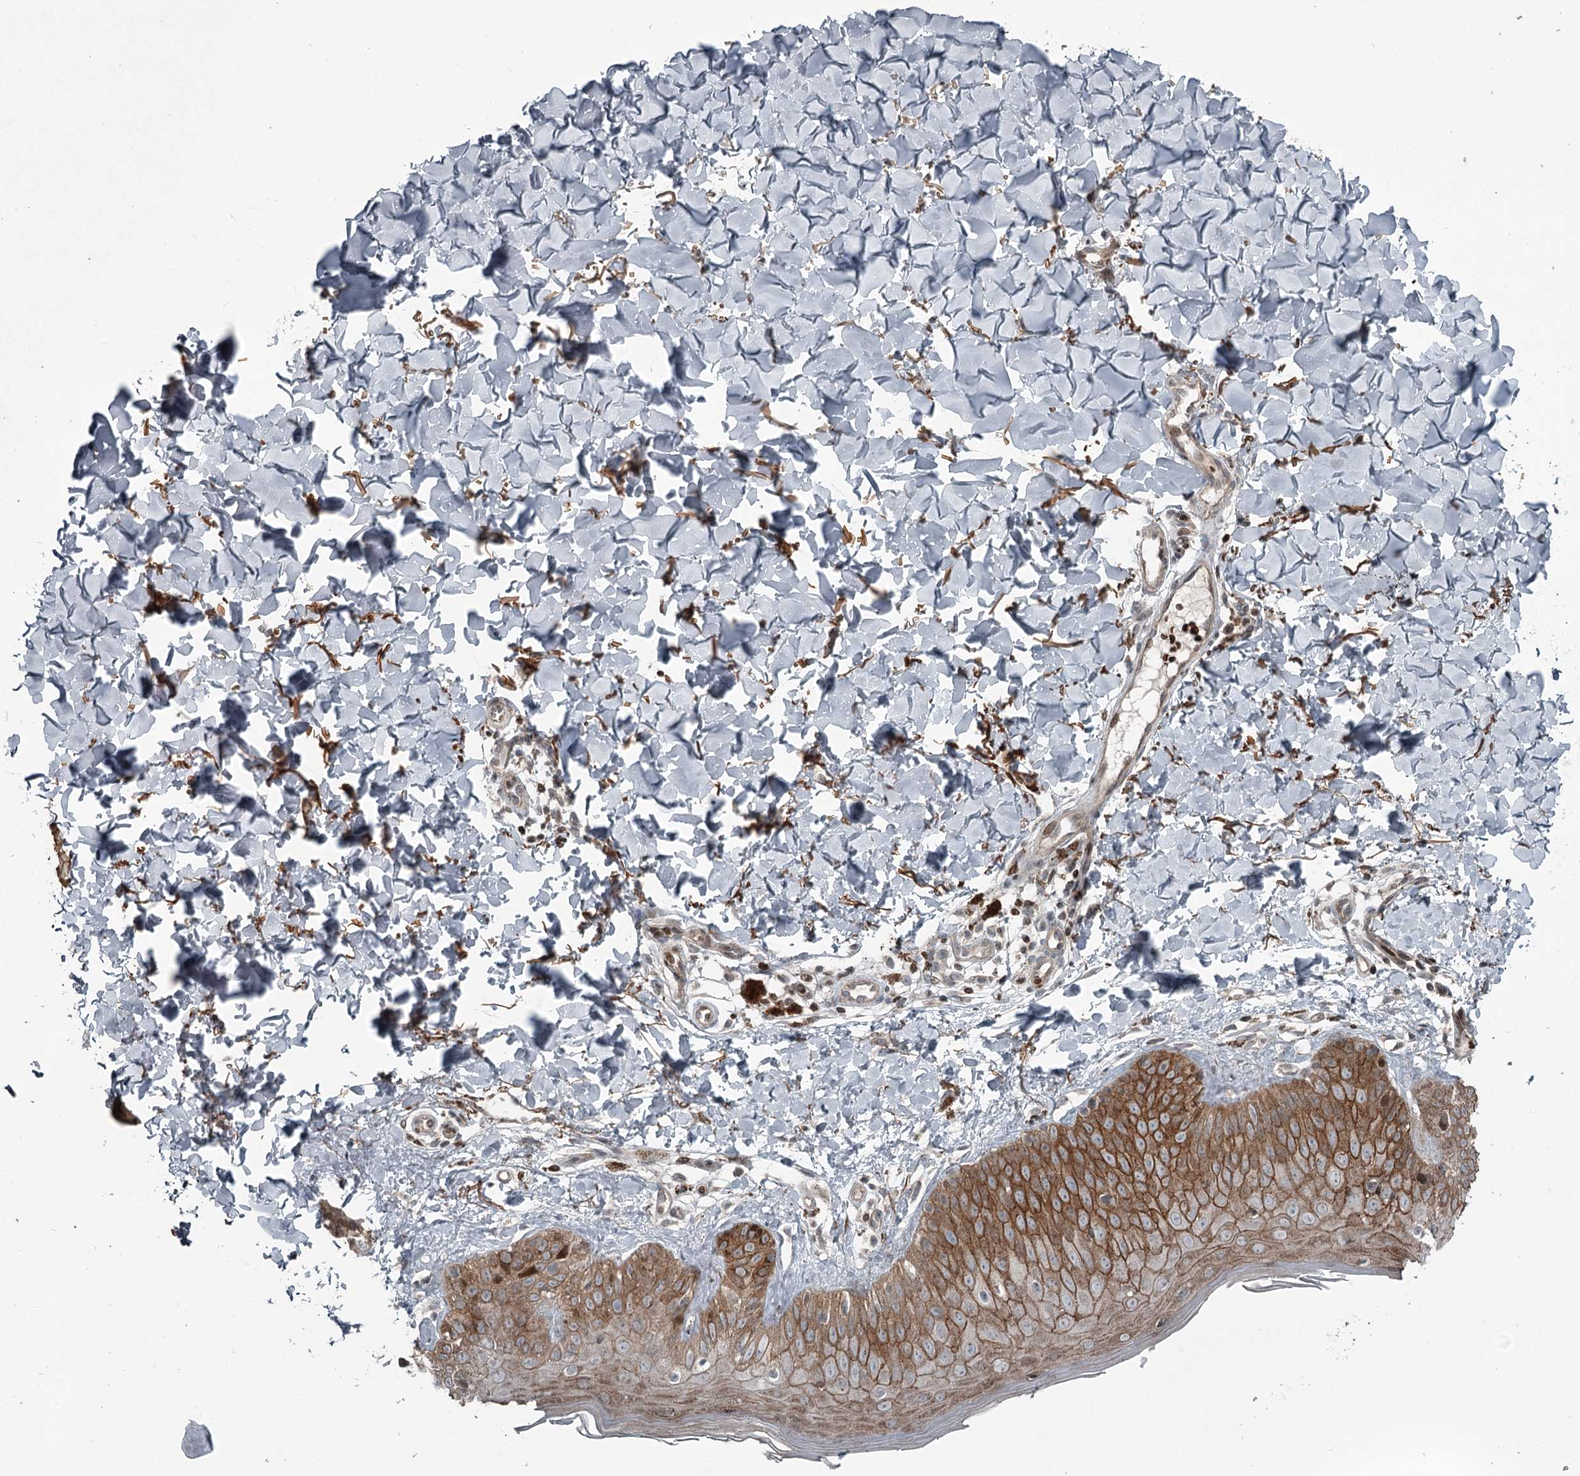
{"staining": {"intensity": "moderate", "quantity": "25%-75%", "location": "cytoplasmic/membranous"}, "tissue": "skin", "cell_type": "Fibroblasts", "image_type": "normal", "snomed": [{"axis": "morphology", "description": "Normal tissue, NOS"}, {"axis": "topography", "description": "Skin"}], "caption": "DAB (3,3'-diaminobenzidine) immunohistochemical staining of benign skin displays moderate cytoplasmic/membranous protein expression in about 25%-75% of fibroblasts.", "gene": "RASSF8", "patient": {"sex": "male", "age": 52}}